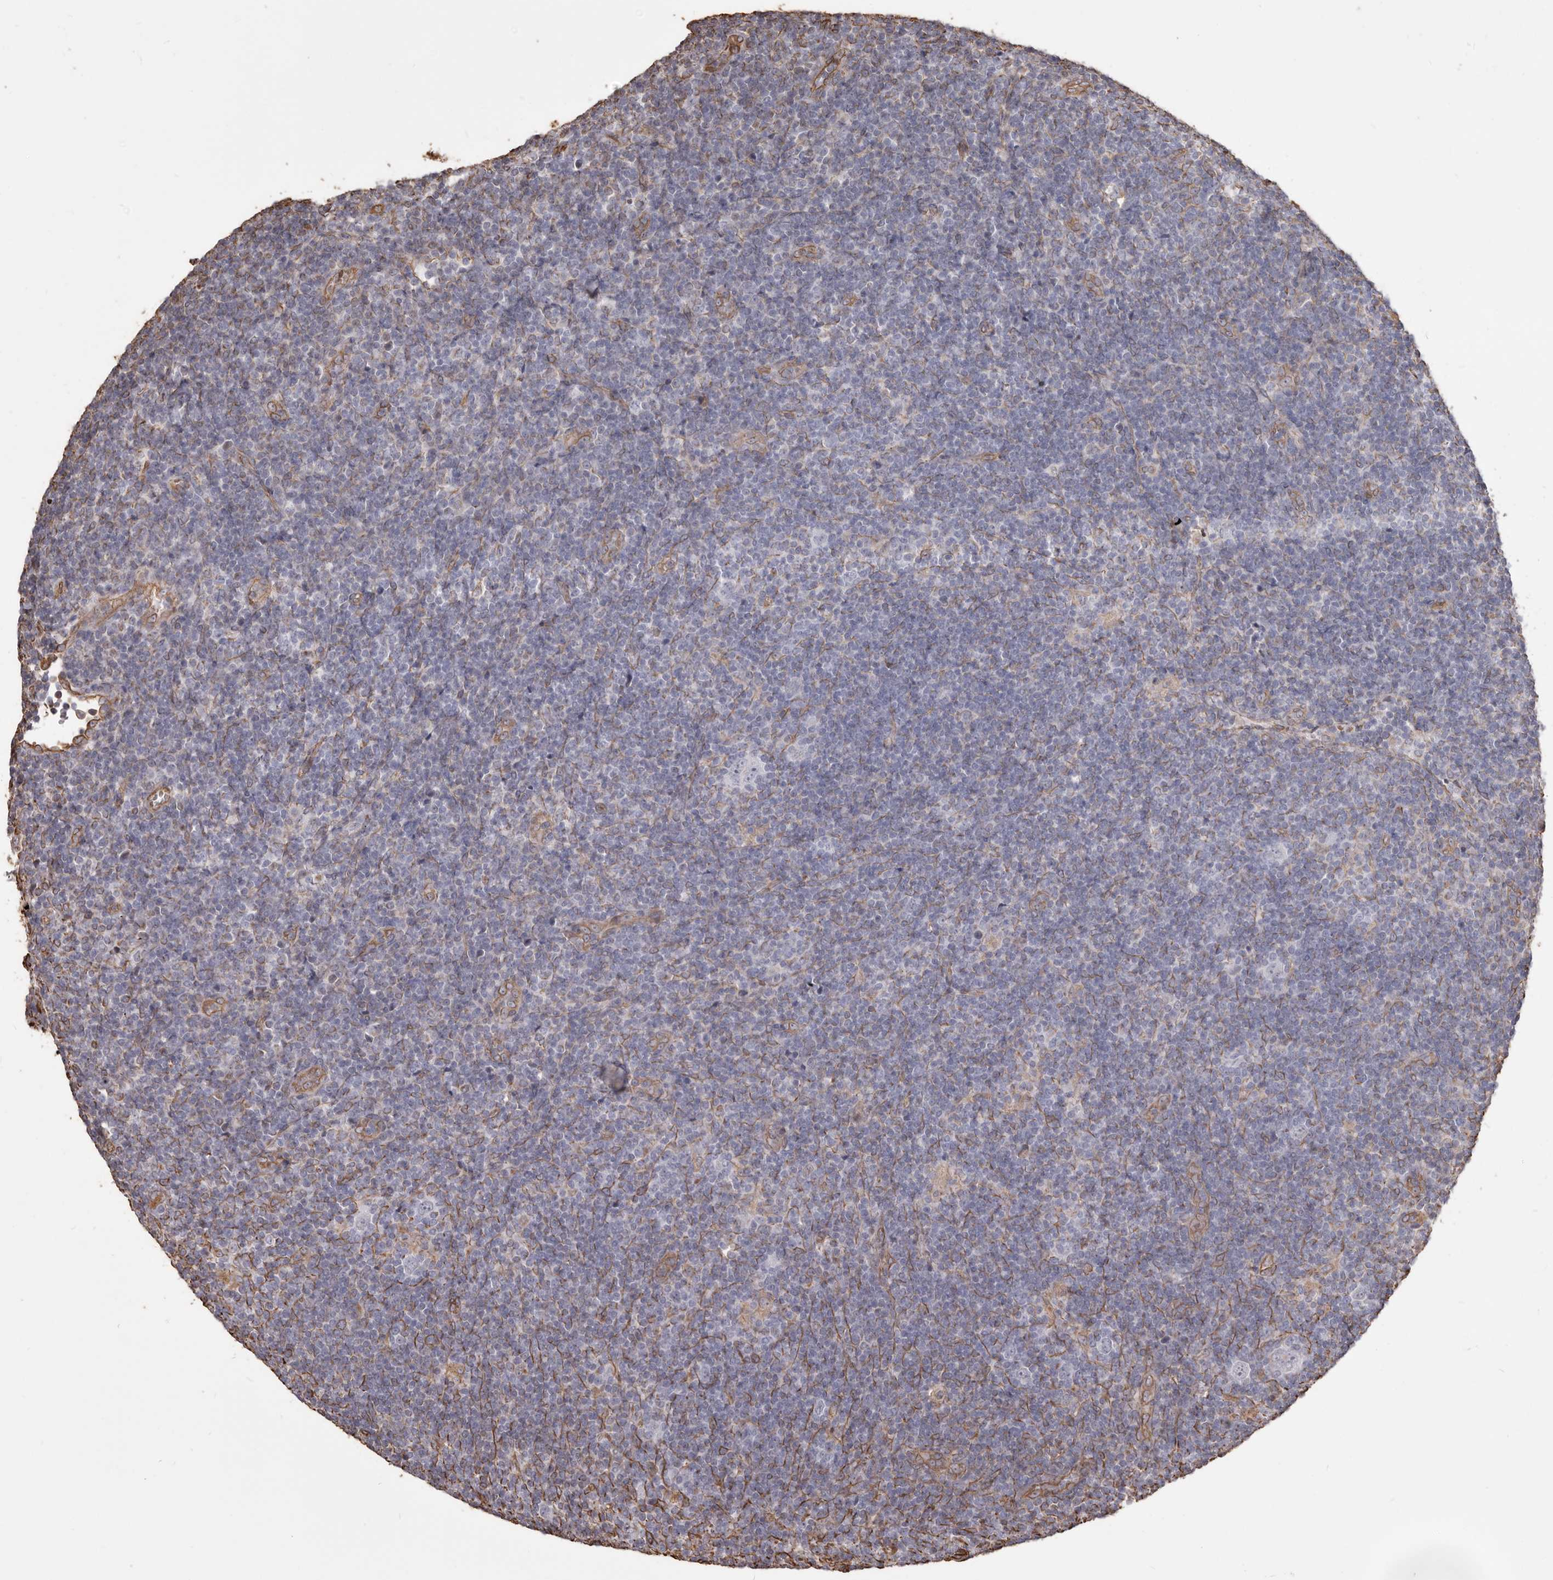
{"staining": {"intensity": "negative", "quantity": "none", "location": "none"}, "tissue": "lymphoma", "cell_type": "Tumor cells", "image_type": "cancer", "snomed": [{"axis": "morphology", "description": "Hodgkin's disease, NOS"}, {"axis": "topography", "description": "Lymph node"}], "caption": "Immunohistochemistry (IHC) histopathology image of neoplastic tissue: lymphoma stained with DAB displays no significant protein expression in tumor cells.", "gene": "MTURN", "patient": {"sex": "female", "age": 57}}